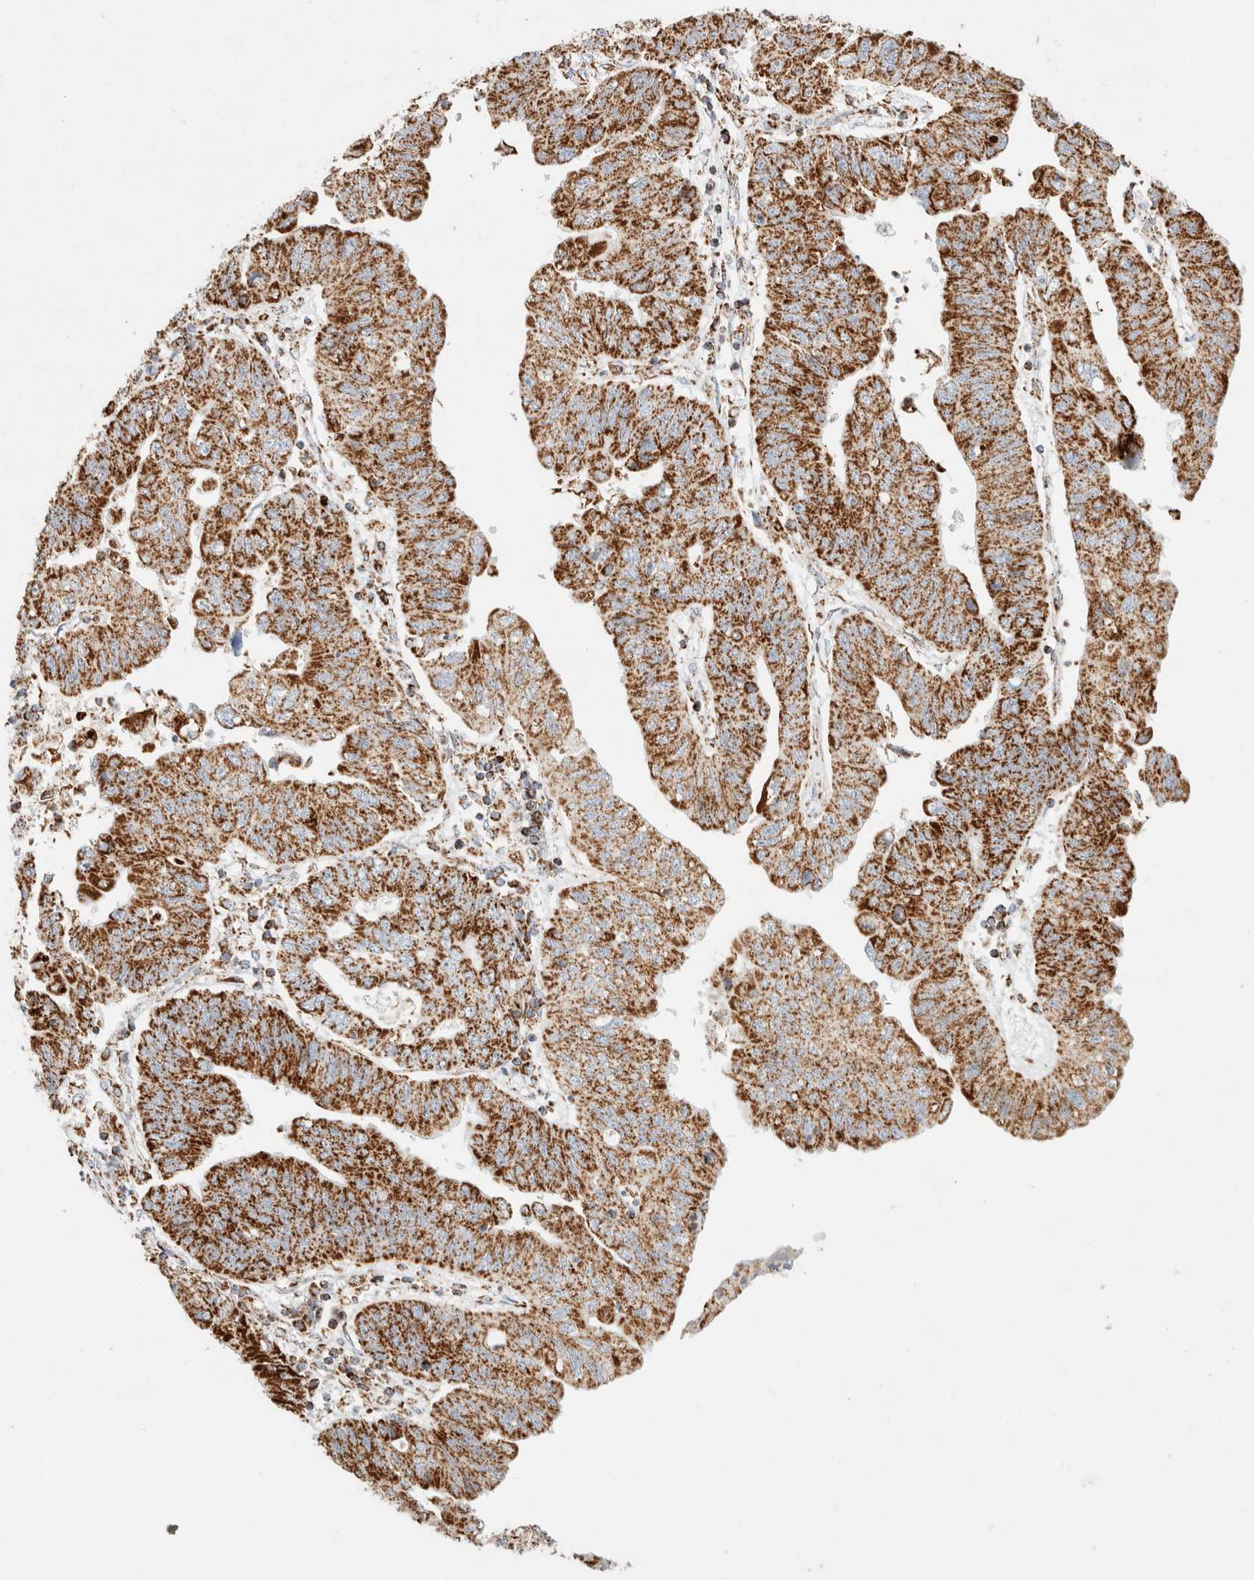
{"staining": {"intensity": "strong", "quantity": ">75%", "location": "cytoplasmic/membranous"}, "tissue": "stomach cancer", "cell_type": "Tumor cells", "image_type": "cancer", "snomed": [{"axis": "morphology", "description": "Adenocarcinoma, NOS"}, {"axis": "topography", "description": "Stomach"}], "caption": "The immunohistochemical stain labels strong cytoplasmic/membranous staining in tumor cells of adenocarcinoma (stomach) tissue.", "gene": "PHB2", "patient": {"sex": "male", "age": 59}}